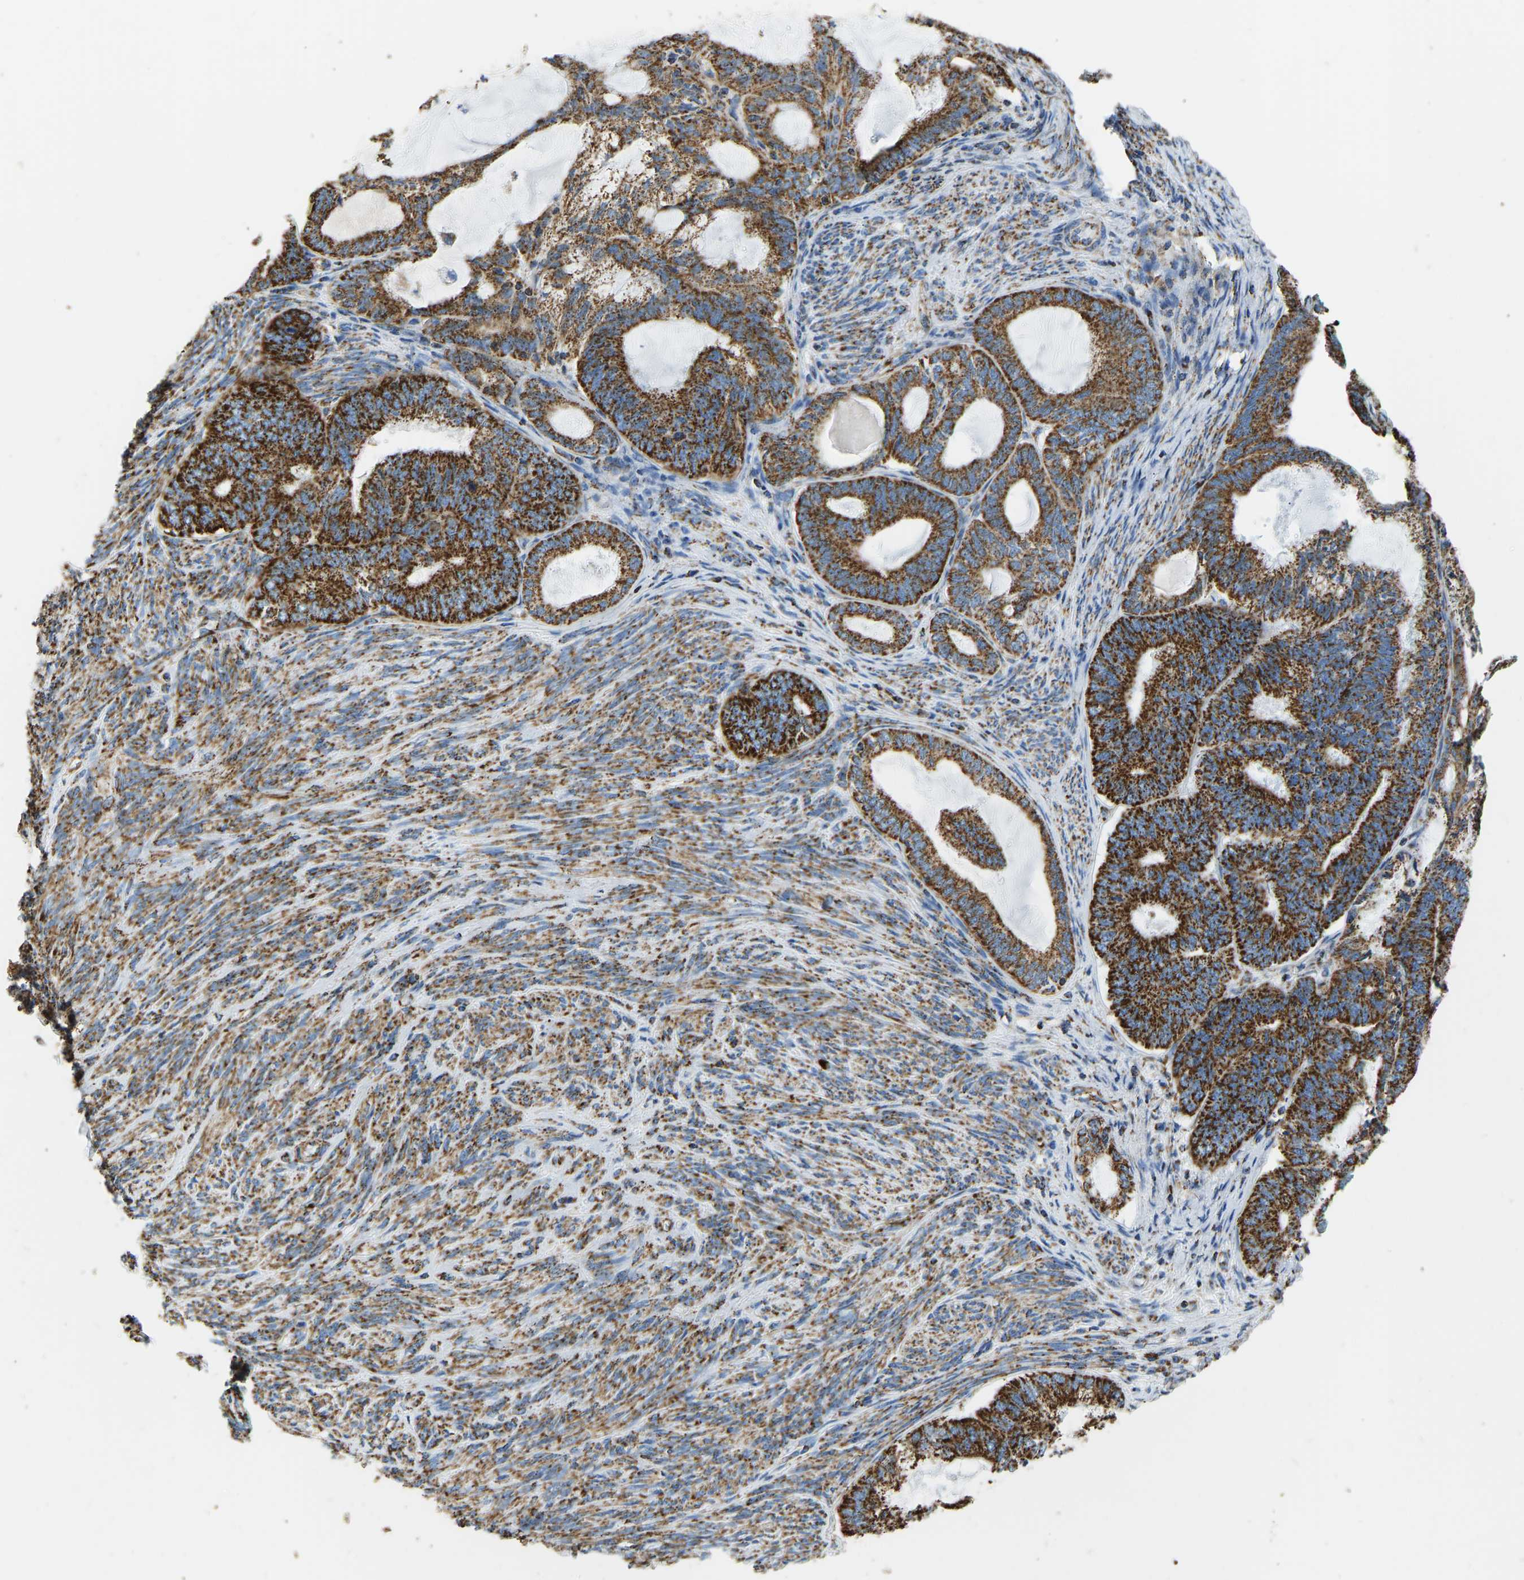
{"staining": {"intensity": "strong", "quantity": ">75%", "location": "cytoplasmic/membranous"}, "tissue": "endometrial cancer", "cell_type": "Tumor cells", "image_type": "cancer", "snomed": [{"axis": "morphology", "description": "Adenocarcinoma, NOS"}, {"axis": "topography", "description": "Endometrium"}], "caption": "Immunohistochemistry (IHC) (DAB (3,3'-diaminobenzidine)) staining of human adenocarcinoma (endometrial) reveals strong cytoplasmic/membranous protein staining in about >75% of tumor cells.", "gene": "IRX6", "patient": {"sex": "female", "age": 86}}